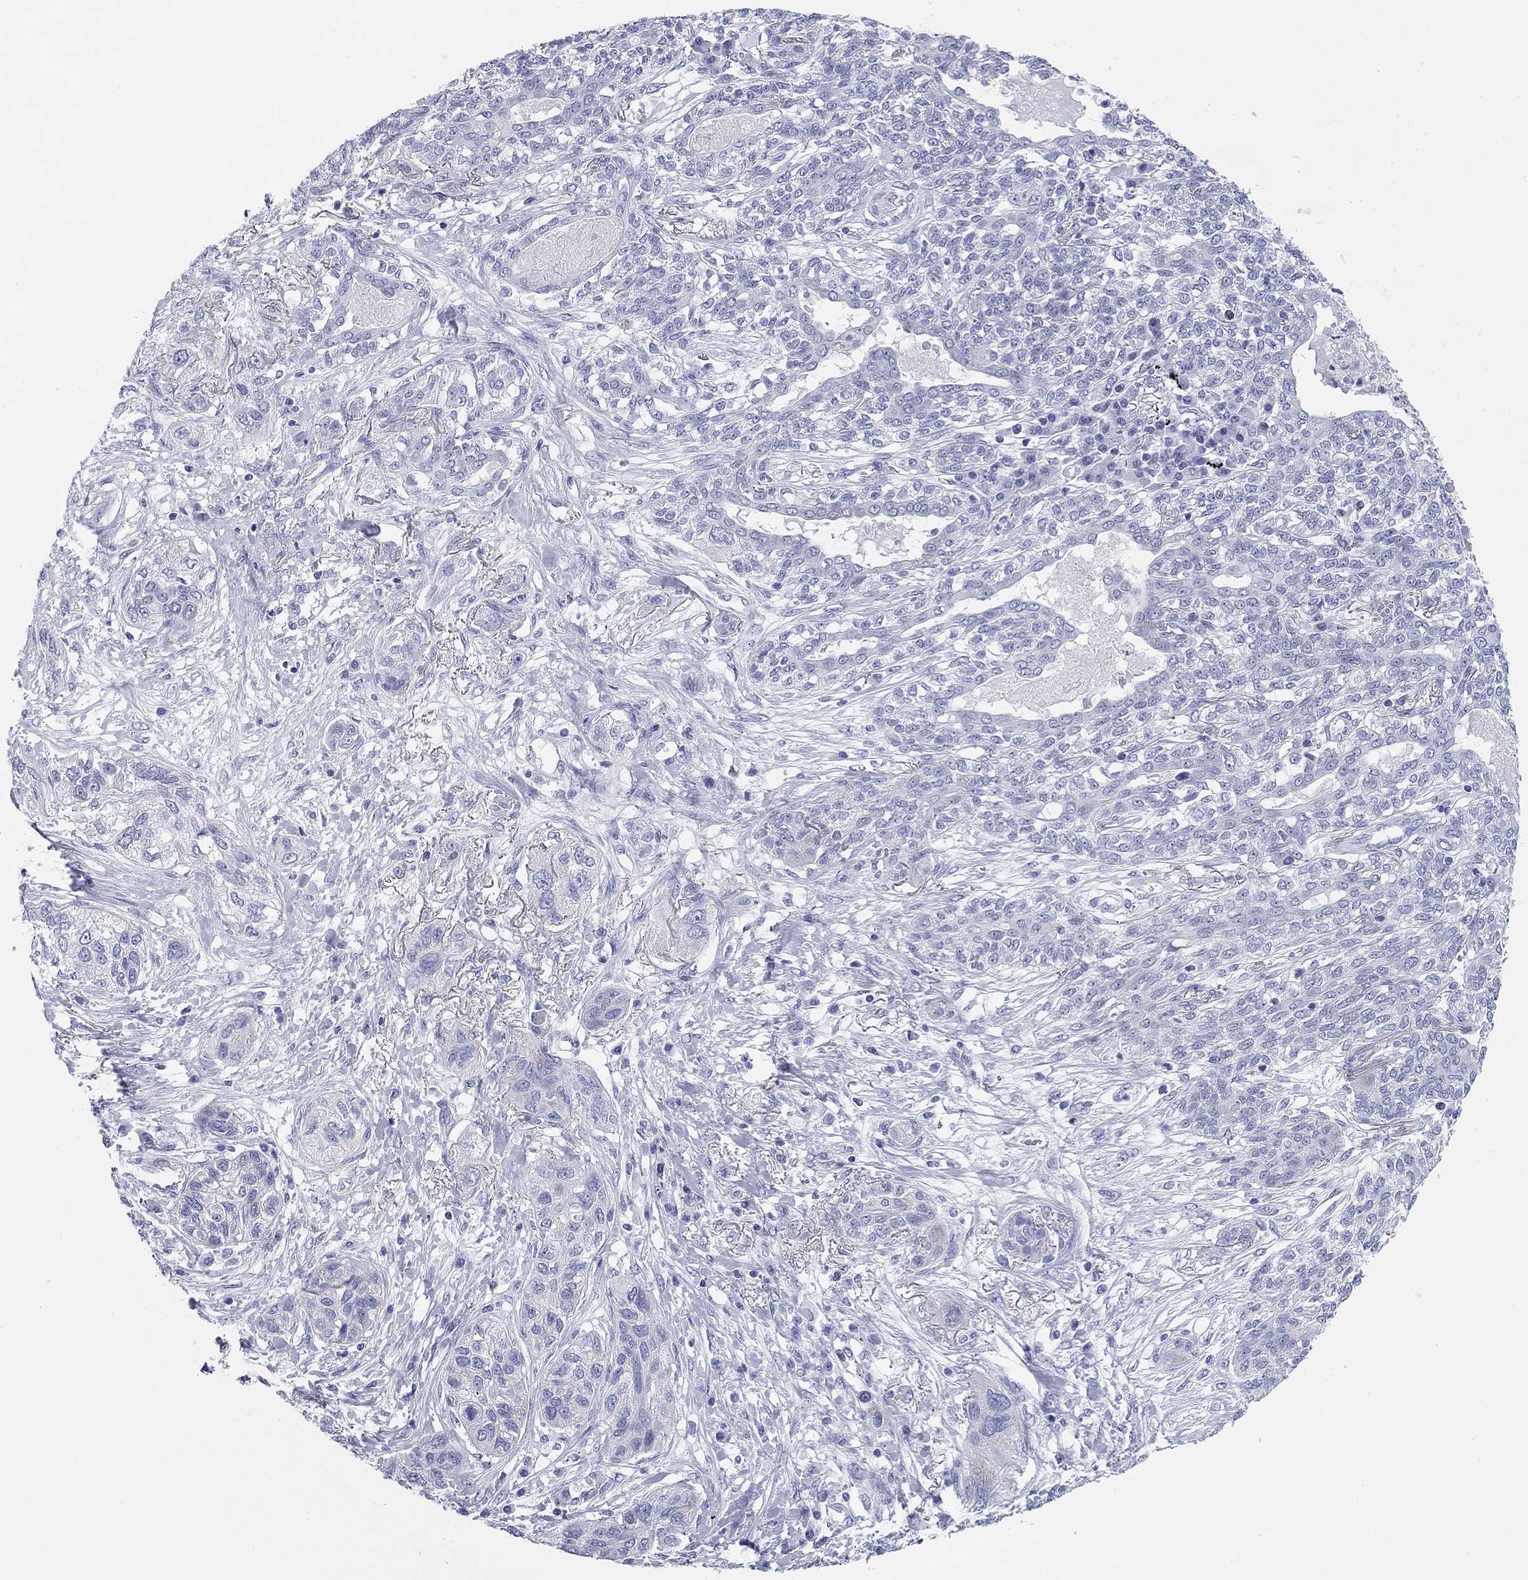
{"staining": {"intensity": "negative", "quantity": "none", "location": "none"}, "tissue": "lung cancer", "cell_type": "Tumor cells", "image_type": "cancer", "snomed": [{"axis": "morphology", "description": "Squamous cell carcinoma, NOS"}, {"axis": "topography", "description": "Lung"}], "caption": "The immunohistochemistry (IHC) histopathology image has no significant expression in tumor cells of lung cancer (squamous cell carcinoma) tissue. The staining was performed using DAB to visualize the protein expression in brown, while the nuclei were stained in blue with hematoxylin (Magnification: 20x).", "gene": "CHI3L2", "patient": {"sex": "female", "age": 70}}